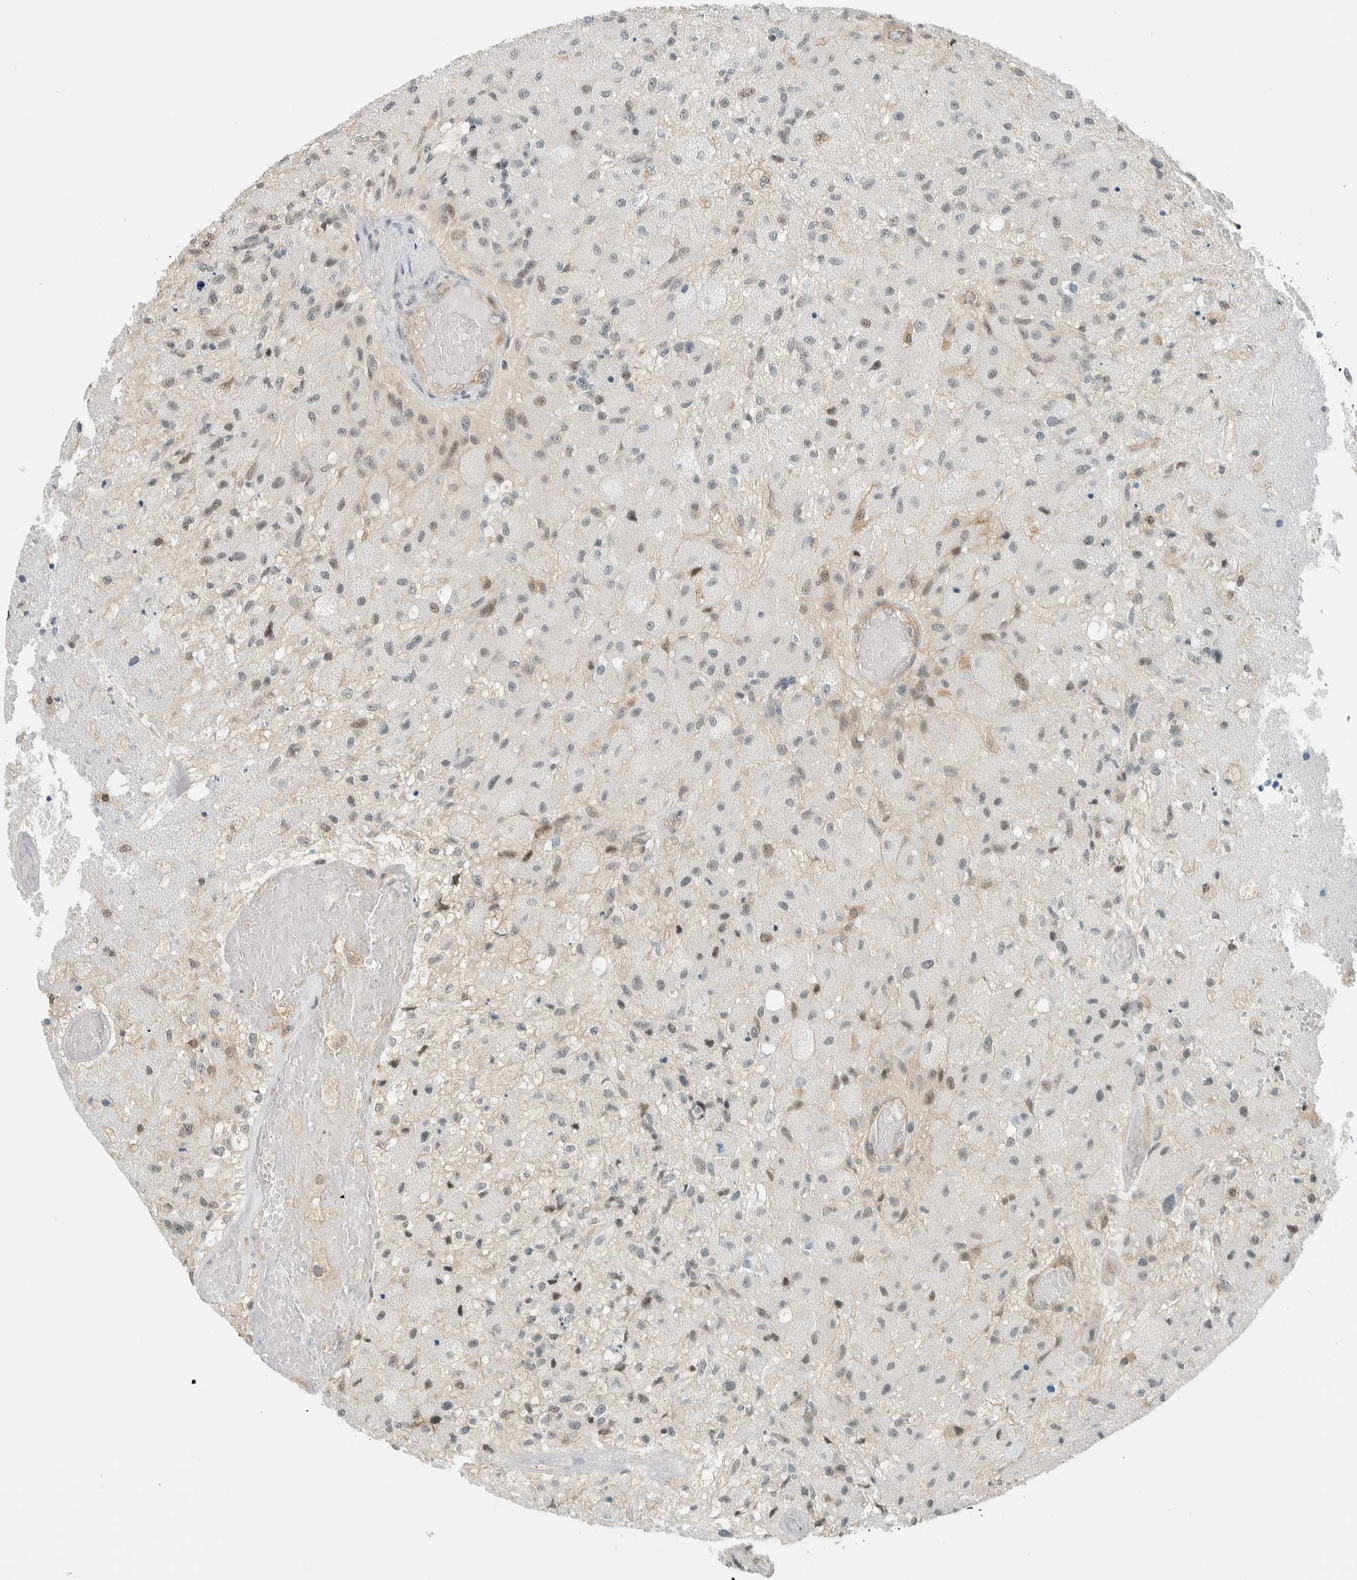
{"staining": {"intensity": "negative", "quantity": "none", "location": "none"}, "tissue": "glioma", "cell_type": "Tumor cells", "image_type": "cancer", "snomed": [{"axis": "morphology", "description": "Normal tissue, NOS"}, {"axis": "morphology", "description": "Glioma, malignant, High grade"}, {"axis": "topography", "description": "Cerebral cortex"}], "caption": "An immunohistochemistry histopathology image of glioma is shown. There is no staining in tumor cells of glioma.", "gene": "NIBAN2", "patient": {"sex": "male", "age": 77}}